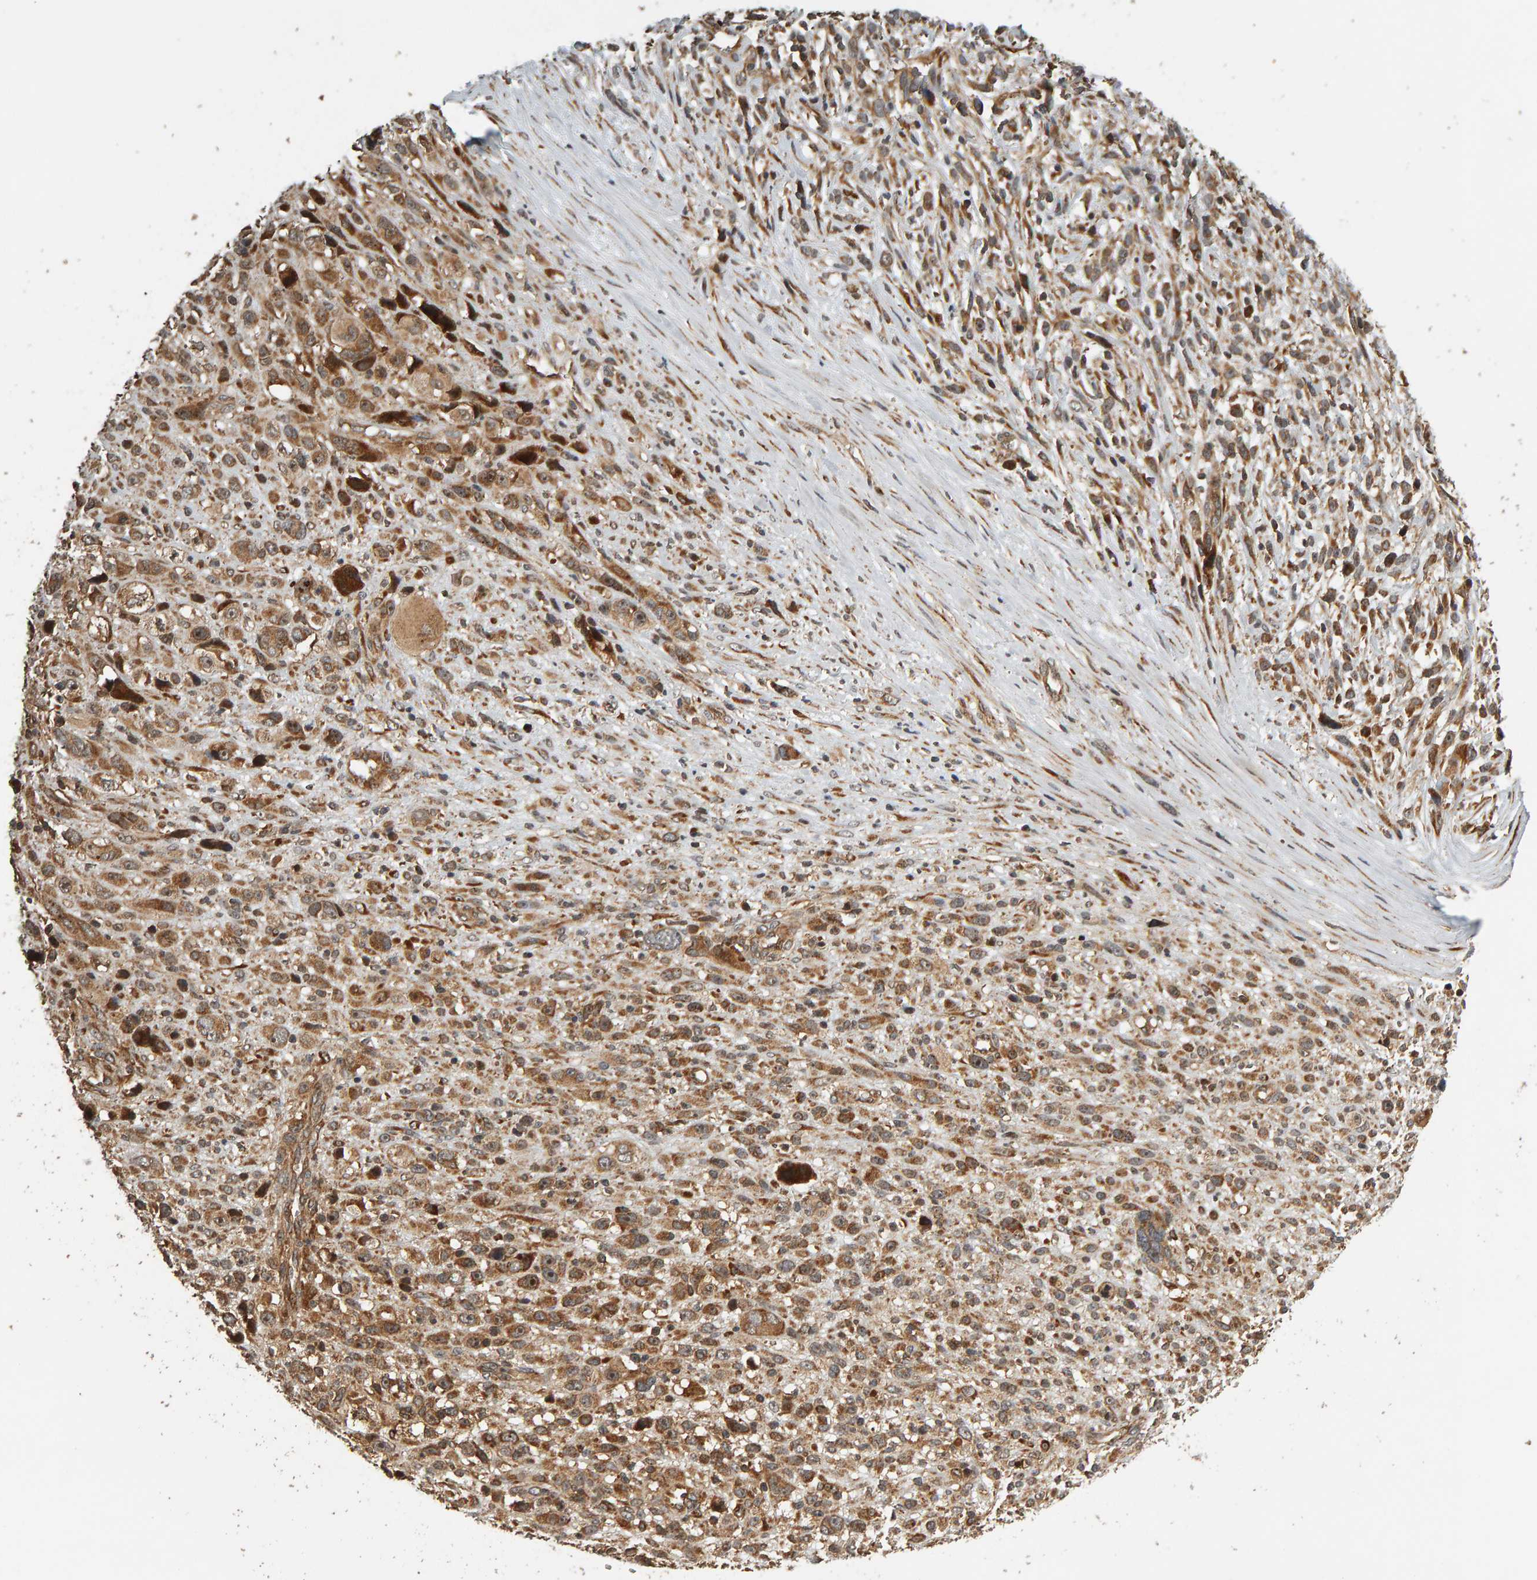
{"staining": {"intensity": "moderate", "quantity": ">75%", "location": "cytoplasmic/membranous"}, "tissue": "melanoma", "cell_type": "Tumor cells", "image_type": "cancer", "snomed": [{"axis": "morphology", "description": "Malignant melanoma, NOS"}, {"axis": "topography", "description": "Skin"}], "caption": "There is medium levels of moderate cytoplasmic/membranous staining in tumor cells of melanoma, as demonstrated by immunohistochemical staining (brown color).", "gene": "ZFAND1", "patient": {"sex": "female", "age": 55}}